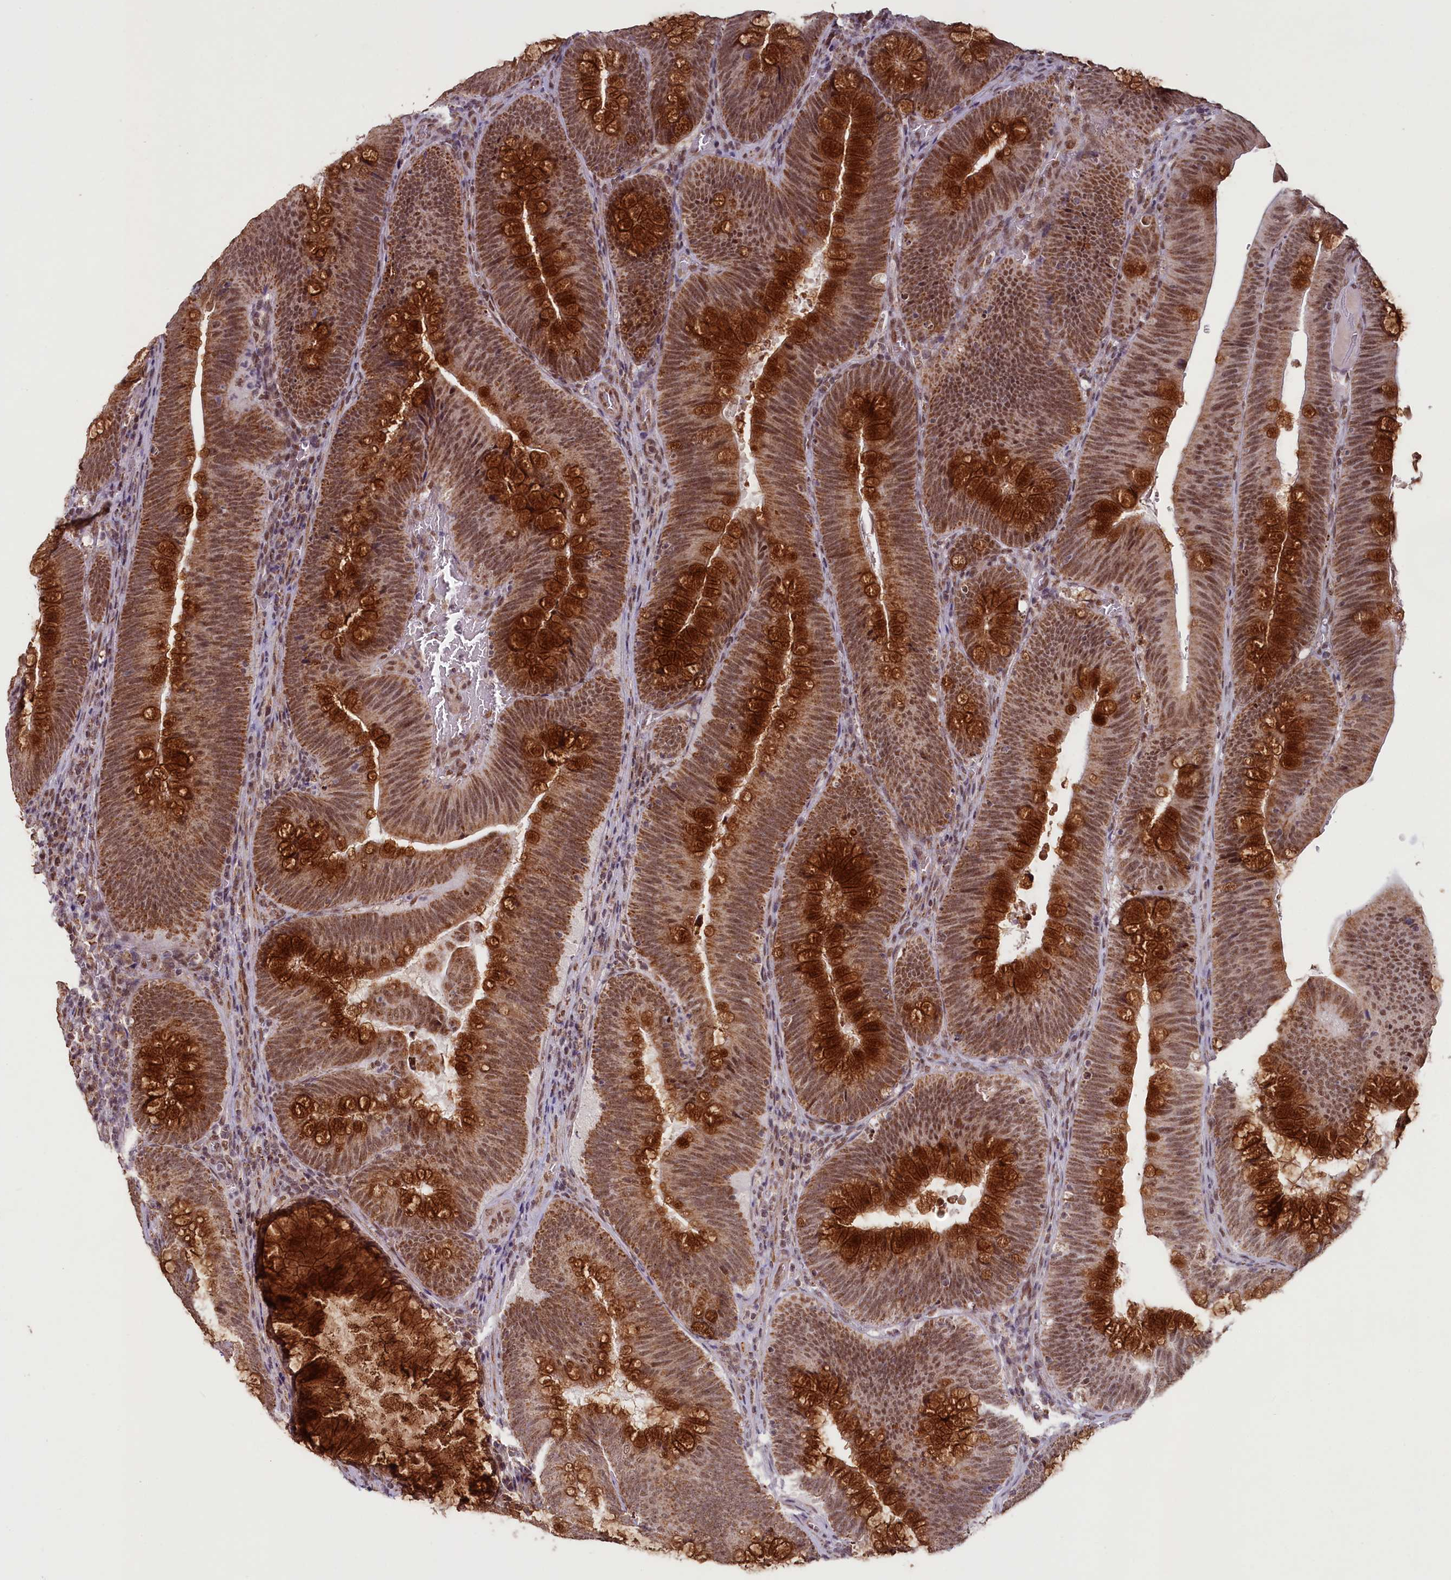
{"staining": {"intensity": "strong", "quantity": ">75%", "location": "cytoplasmic/membranous,nuclear"}, "tissue": "colorectal cancer", "cell_type": "Tumor cells", "image_type": "cancer", "snomed": [{"axis": "morphology", "description": "Normal tissue, NOS"}, {"axis": "topography", "description": "Colon"}], "caption": "Immunohistochemical staining of human colorectal cancer reveals strong cytoplasmic/membranous and nuclear protein positivity in approximately >75% of tumor cells. (DAB (3,3'-diaminobenzidine) IHC with brightfield microscopy, high magnification).", "gene": "PDE6D", "patient": {"sex": "female", "age": 82}}